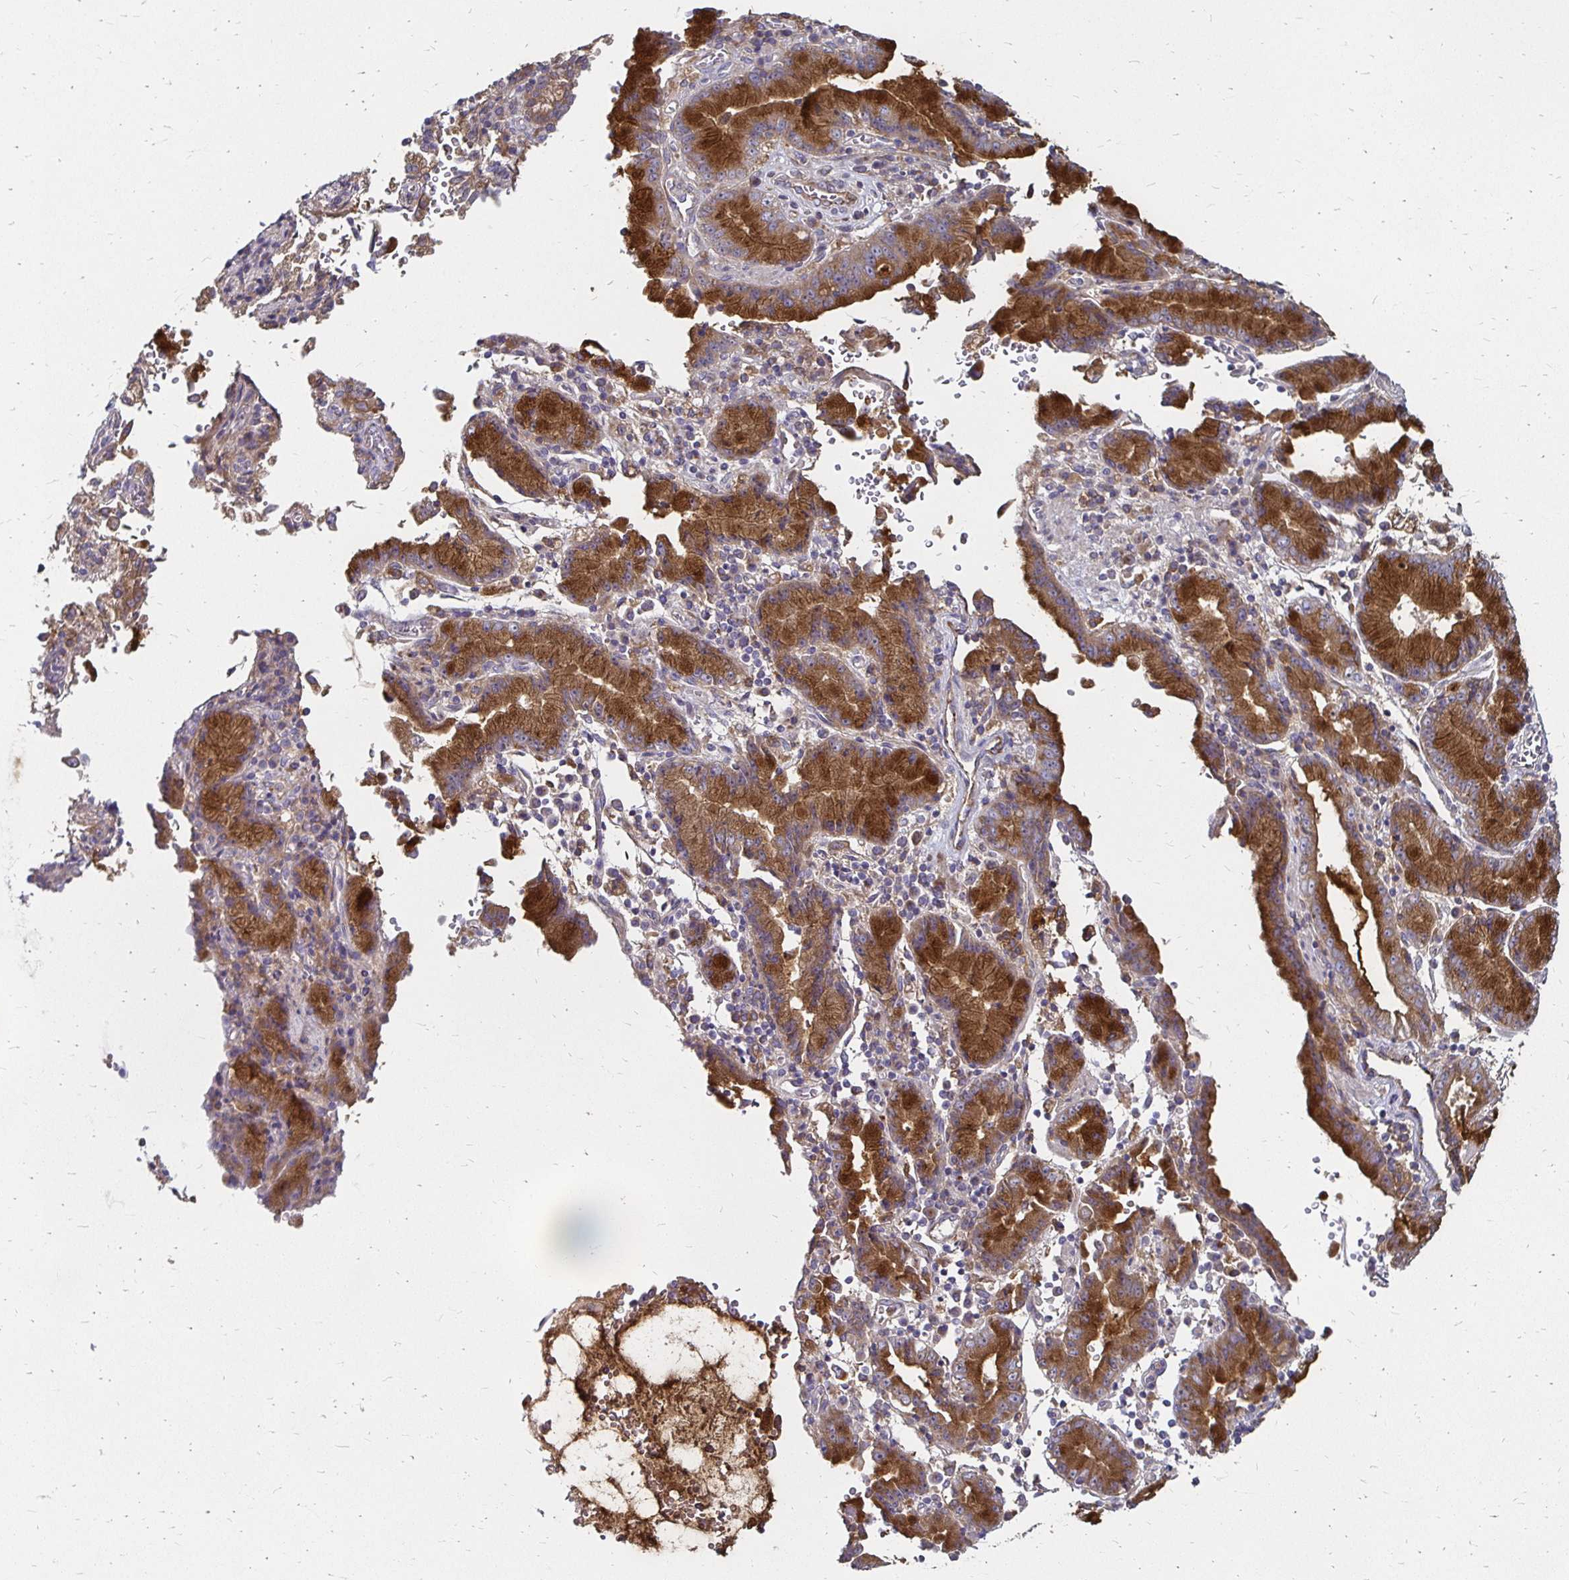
{"staining": {"intensity": "strong", "quantity": ">75%", "location": "cytoplasmic/membranous"}, "tissue": "stomach cancer", "cell_type": "Tumor cells", "image_type": "cancer", "snomed": [{"axis": "morphology", "description": "Adenocarcinoma, NOS"}, {"axis": "topography", "description": "Stomach"}], "caption": "DAB (3,3'-diaminobenzidine) immunohistochemical staining of stomach cancer reveals strong cytoplasmic/membranous protein staining in about >75% of tumor cells. The staining is performed using DAB brown chromogen to label protein expression. The nuclei are counter-stained blue using hematoxylin.", "gene": "NCSTN", "patient": {"sex": "male", "age": 62}}